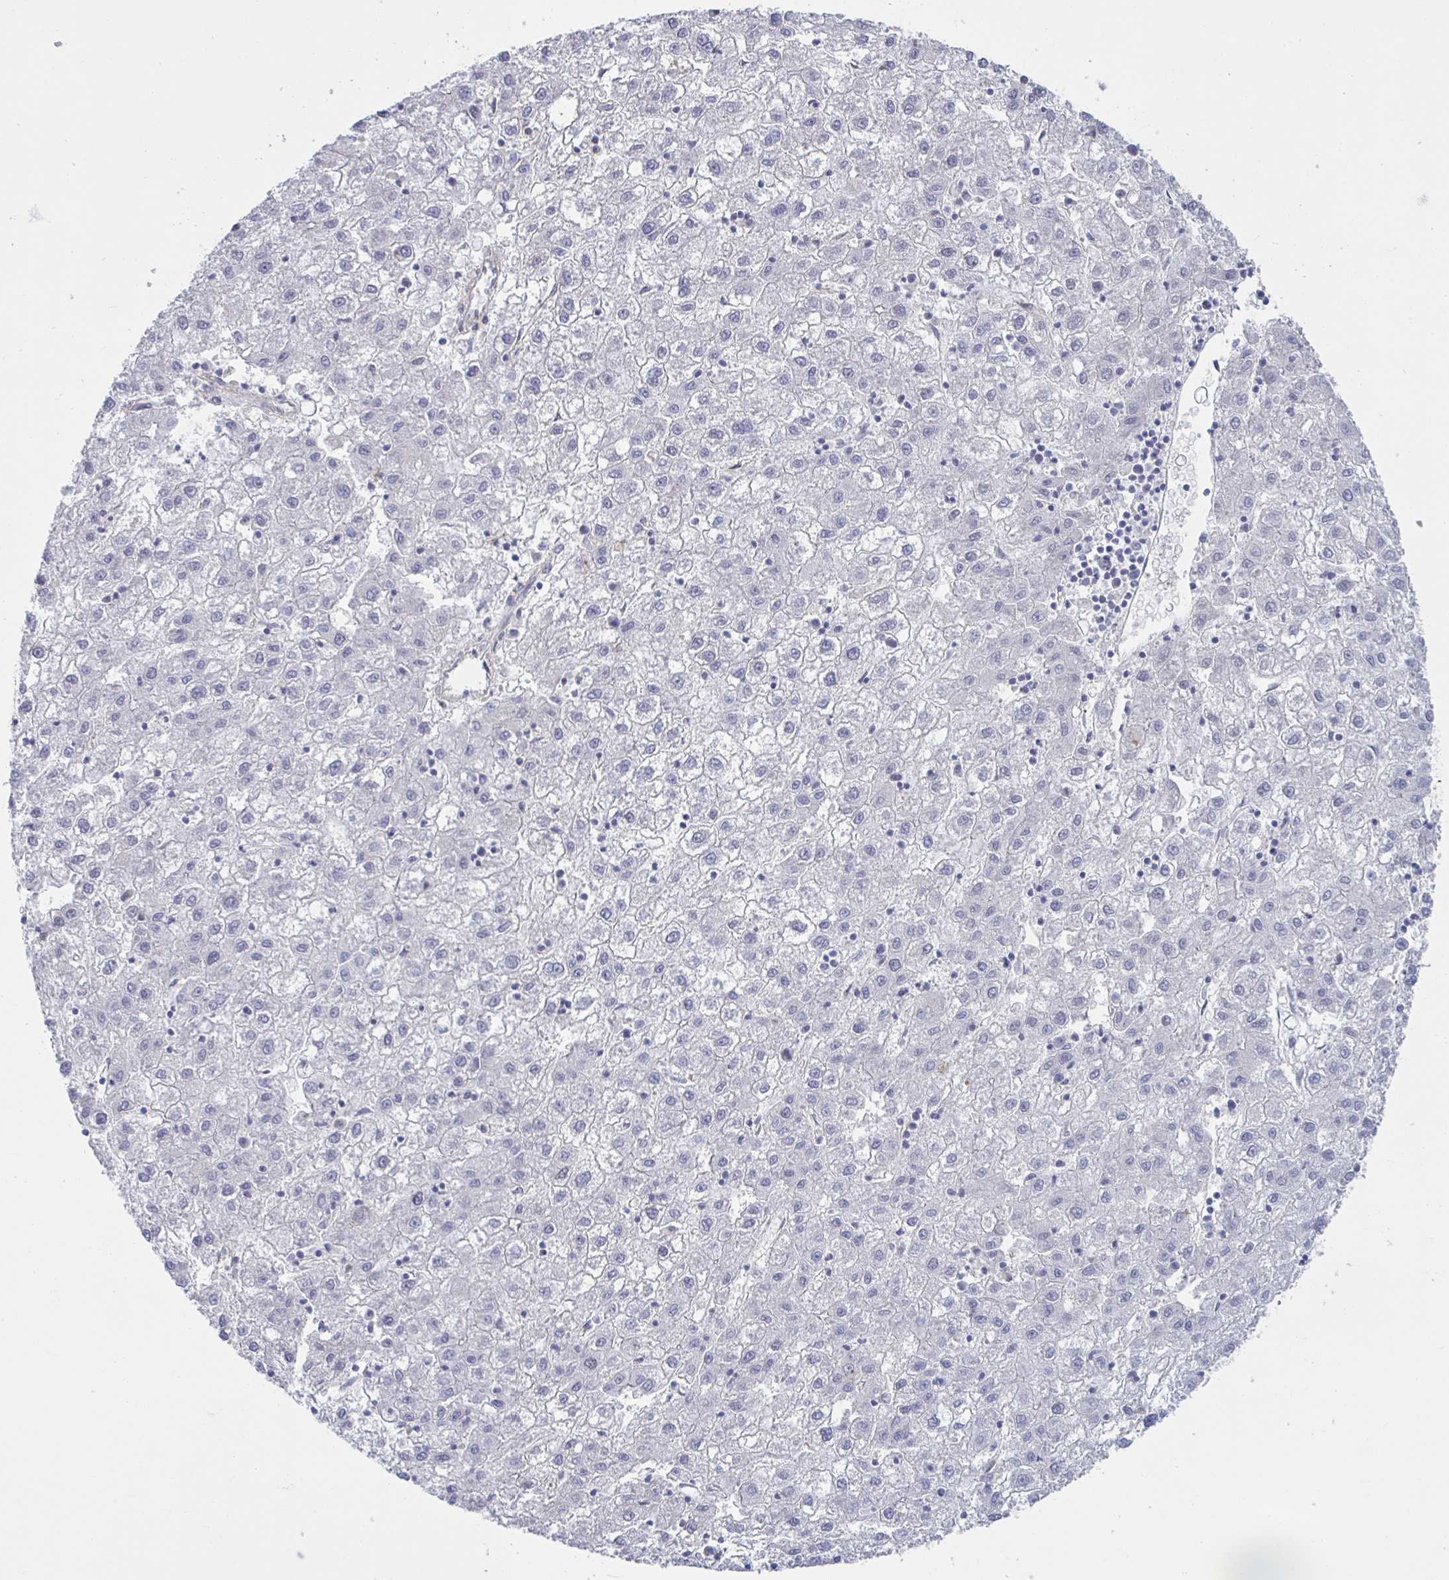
{"staining": {"intensity": "negative", "quantity": "none", "location": "none"}, "tissue": "liver cancer", "cell_type": "Tumor cells", "image_type": "cancer", "snomed": [{"axis": "morphology", "description": "Carcinoma, Hepatocellular, NOS"}, {"axis": "topography", "description": "Liver"}], "caption": "Tumor cells are negative for brown protein staining in liver cancer.", "gene": "STK26", "patient": {"sex": "male", "age": 72}}